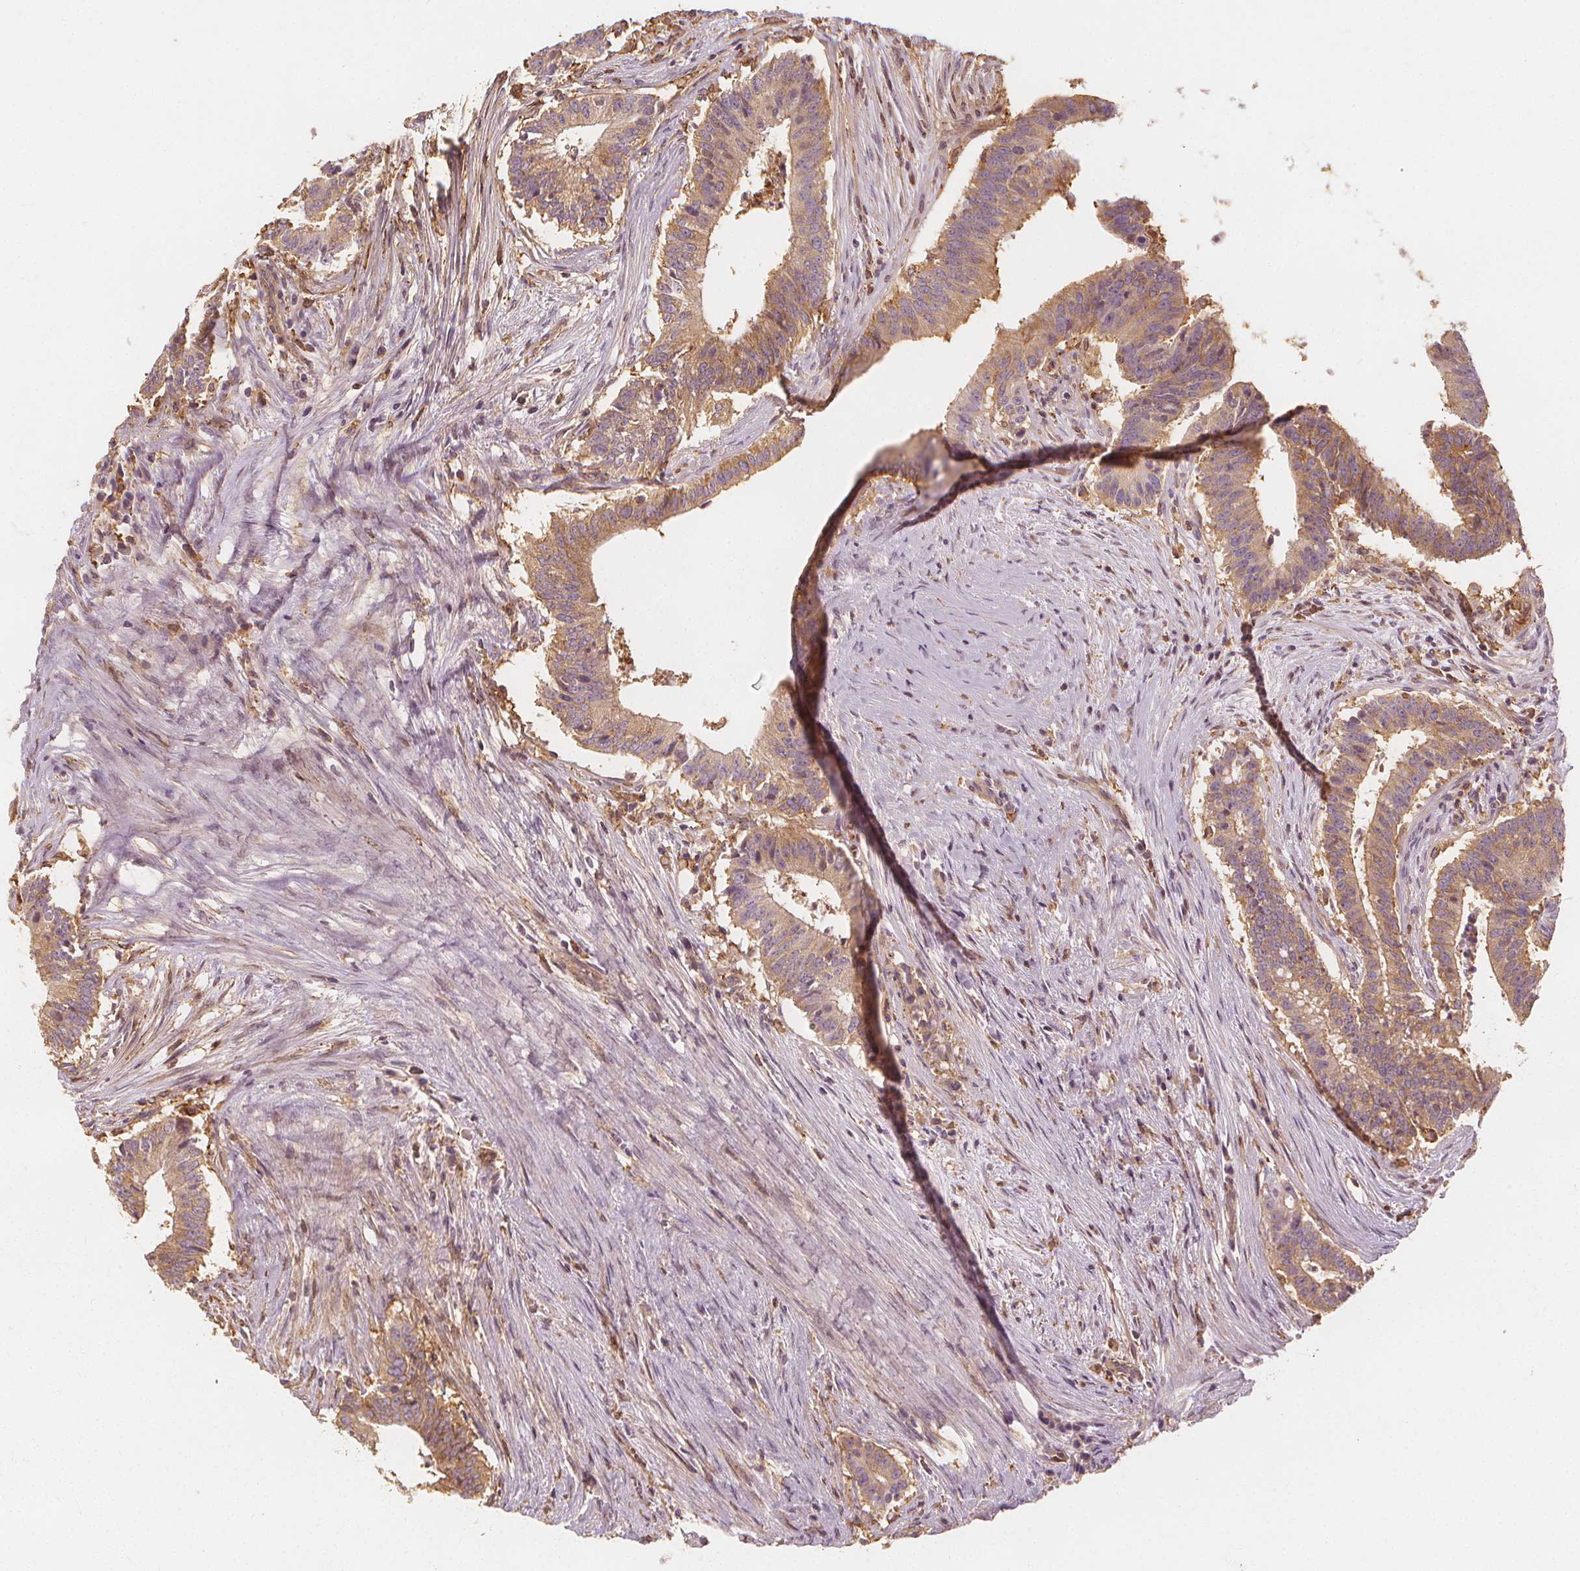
{"staining": {"intensity": "moderate", "quantity": ">75%", "location": "cytoplasmic/membranous"}, "tissue": "colorectal cancer", "cell_type": "Tumor cells", "image_type": "cancer", "snomed": [{"axis": "morphology", "description": "Adenocarcinoma, NOS"}, {"axis": "topography", "description": "Colon"}], "caption": "Moderate cytoplasmic/membranous protein positivity is identified in about >75% of tumor cells in colorectal adenocarcinoma.", "gene": "ARHGAP26", "patient": {"sex": "female", "age": 43}}